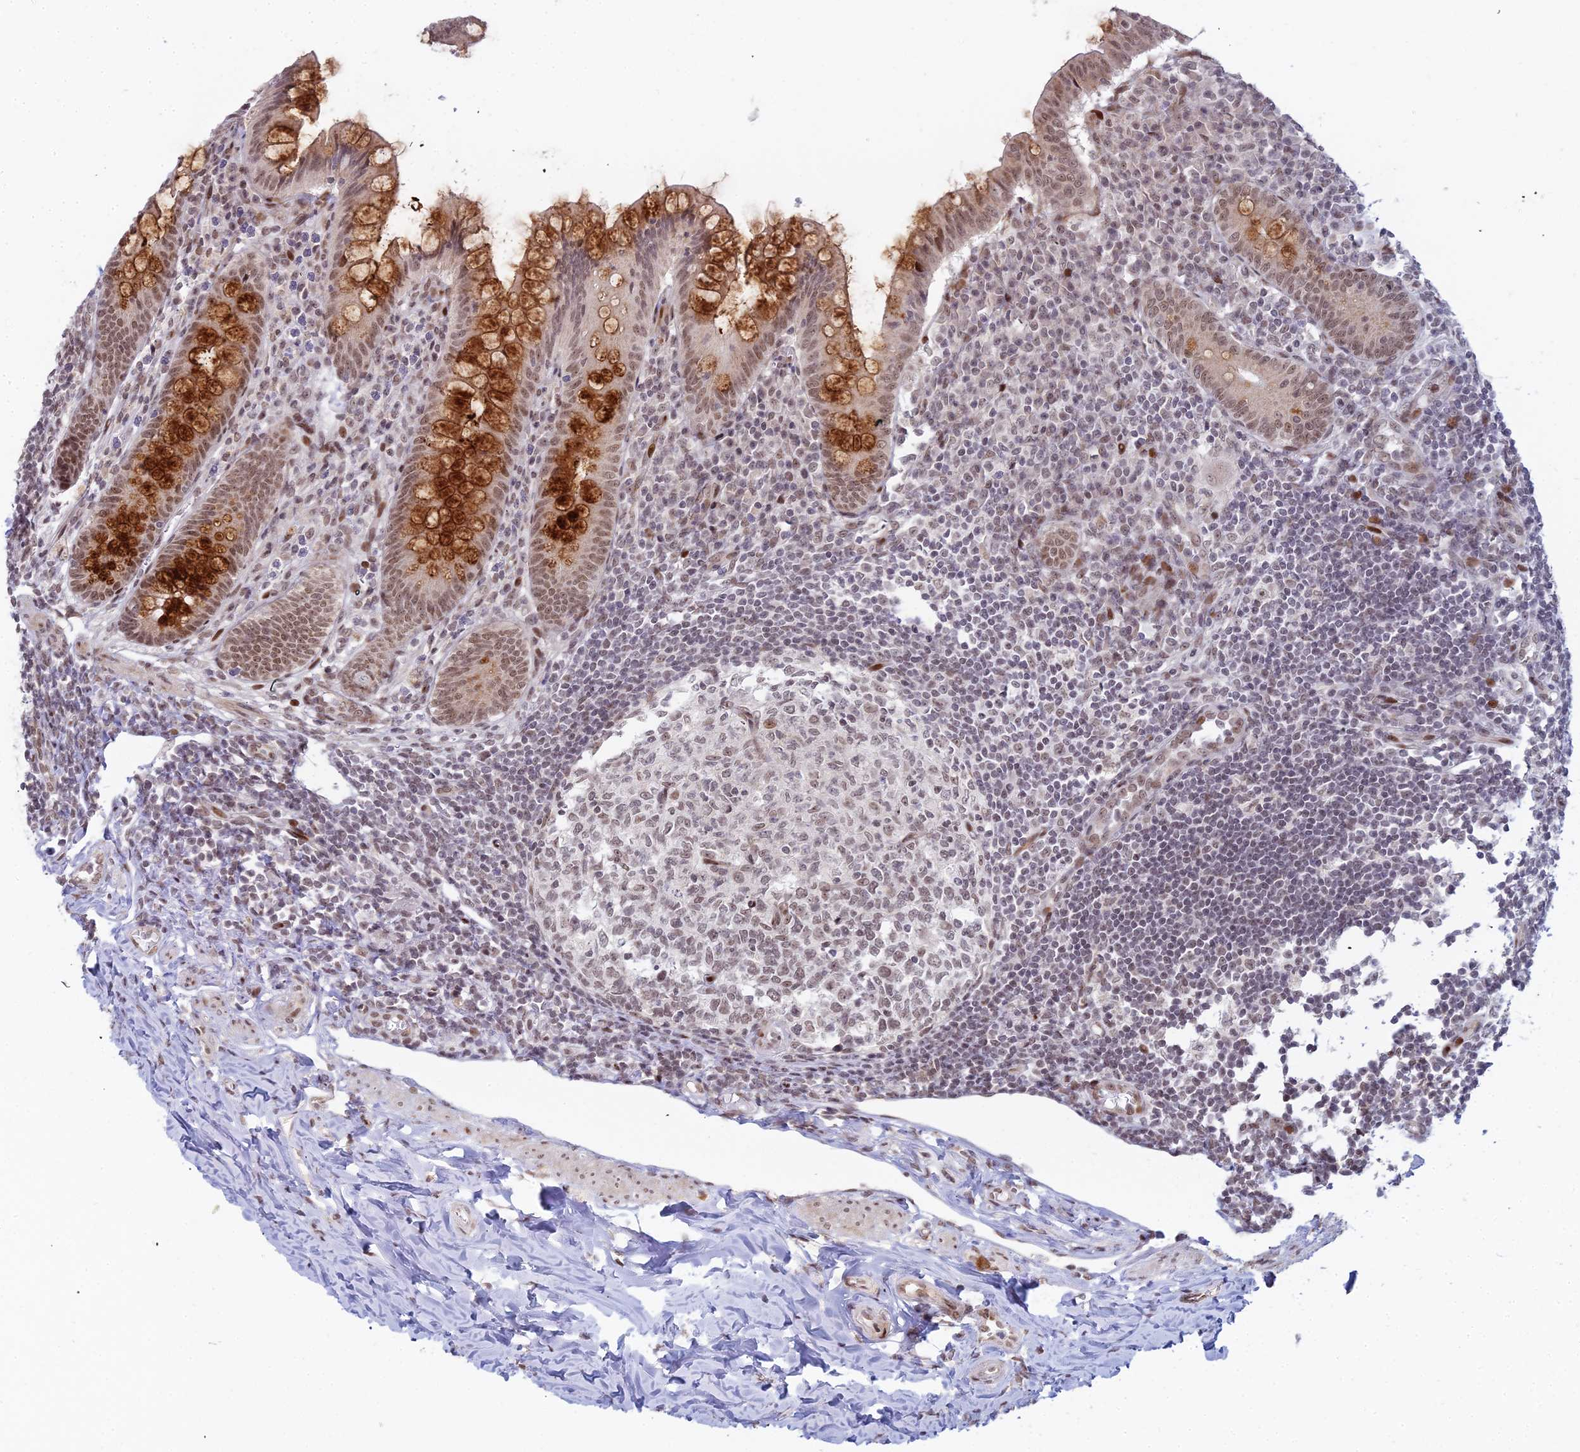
{"staining": {"intensity": "strong", "quantity": "25%-75%", "location": "cytoplasmic/membranous"}, "tissue": "appendix", "cell_type": "Glandular cells", "image_type": "normal", "snomed": [{"axis": "morphology", "description": "Normal tissue, NOS"}, {"axis": "topography", "description": "Appendix"}], "caption": "Immunohistochemistry (IHC) photomicrograph of unremarkable appendix: human appendix stained using IHC reveals high levels of strong protein expression localized specifically in the cytoplasmic/membranous of glandular cells, appearing as a cytoplasmic/membranous brown color.", "gene": "ABCA2", "patient": {"sex": "female", "age": 33}}